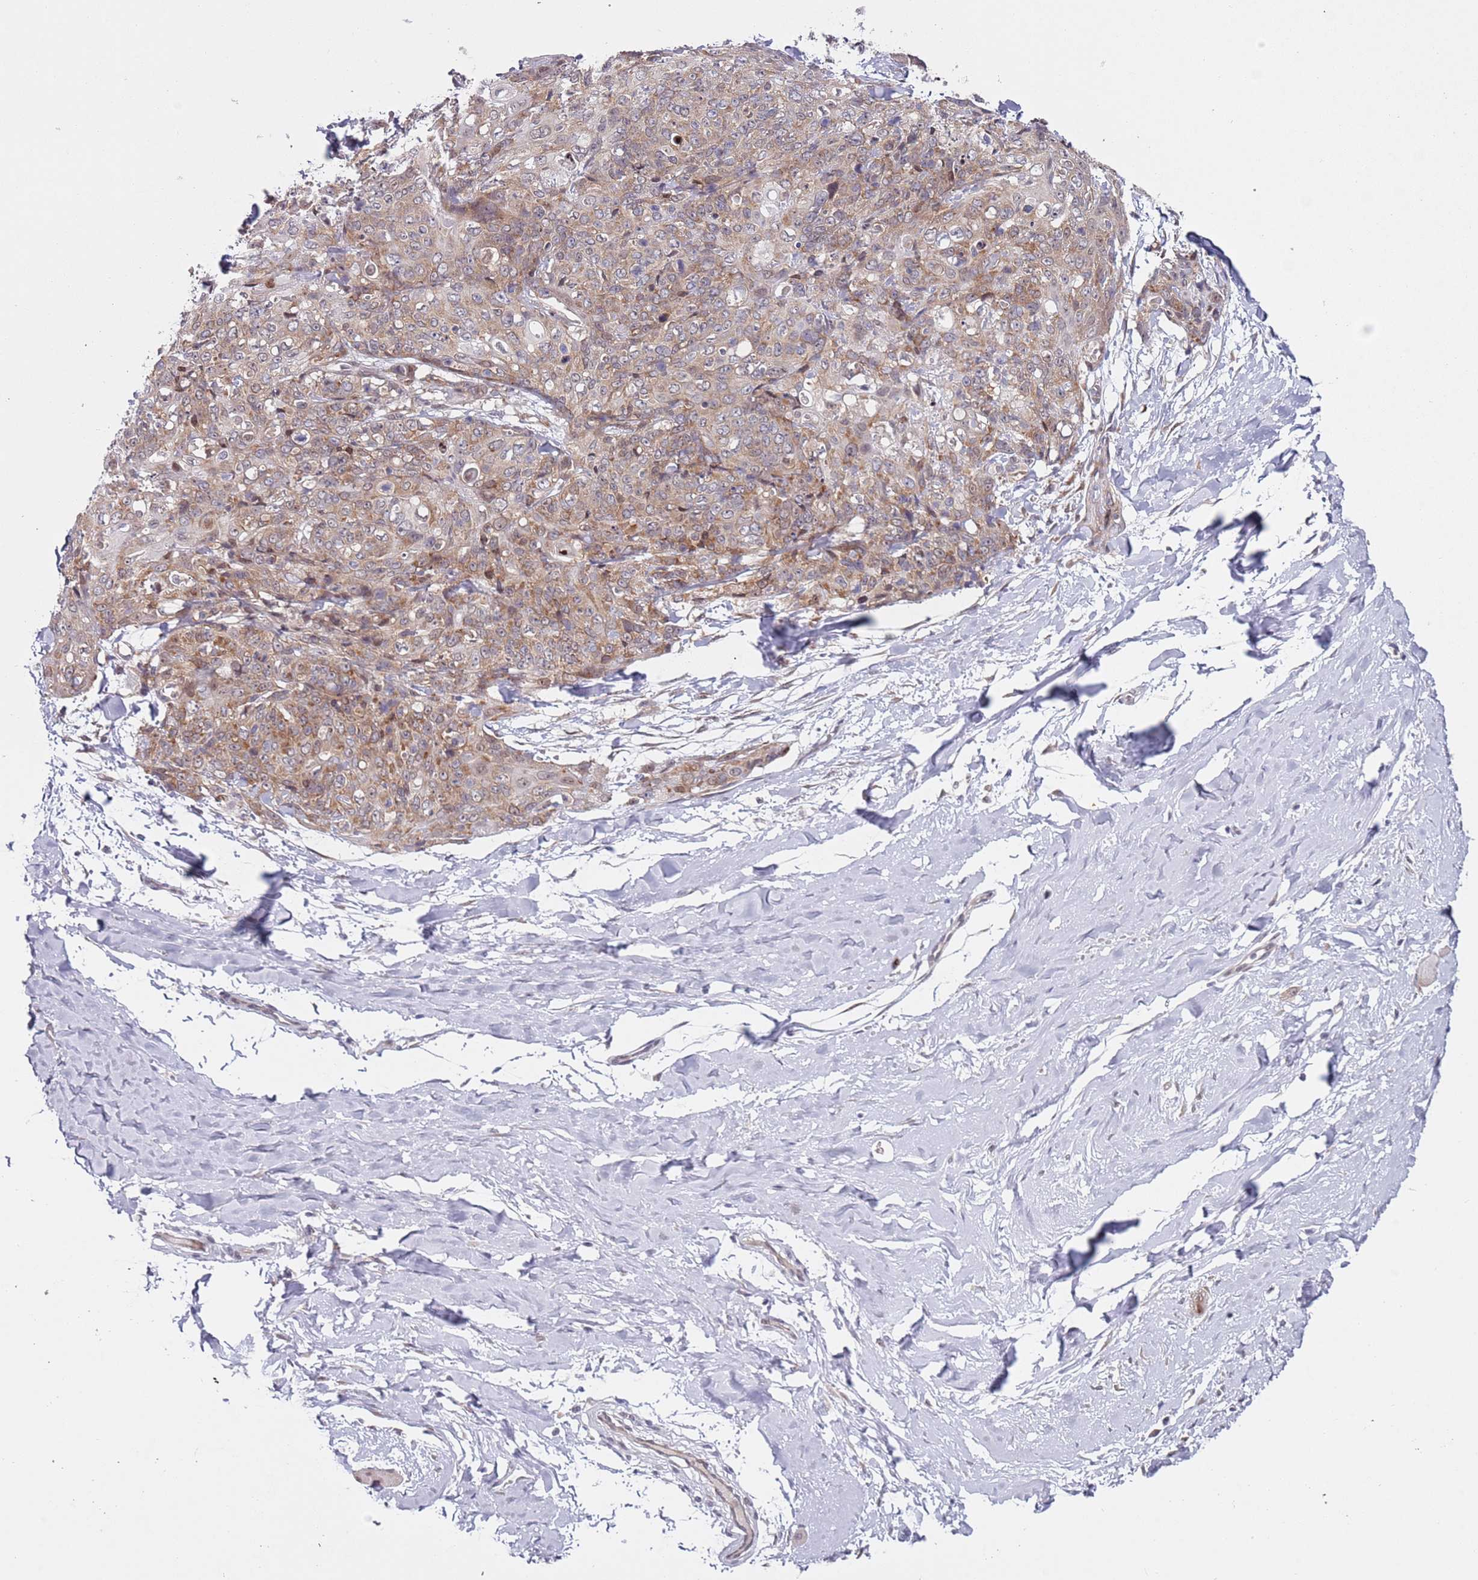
{"staining": {"intensity": "weak", "quantity": ">75%", "location": "cytoplasmic/membranous,nuclear"}, "tissue": "skin cancer", "cell_type": "Tumor cells", "image_type": "cancer", "snomed": [{"axis": "morphology", "description": "Squamous cell carcinoma, NOS"}, {"axis": "topography", "description": "Skin"}, {"axis": "topography", "description": "Vulva"}], "caption": "Protein analysis of skin cancer tissue exhibits weak cytoplasmic/membranous and nuclear positivity in approximately >75% of tumor cells.", "gene": "SLC25A32", "patient": {"sex": "female", "age": 85}}